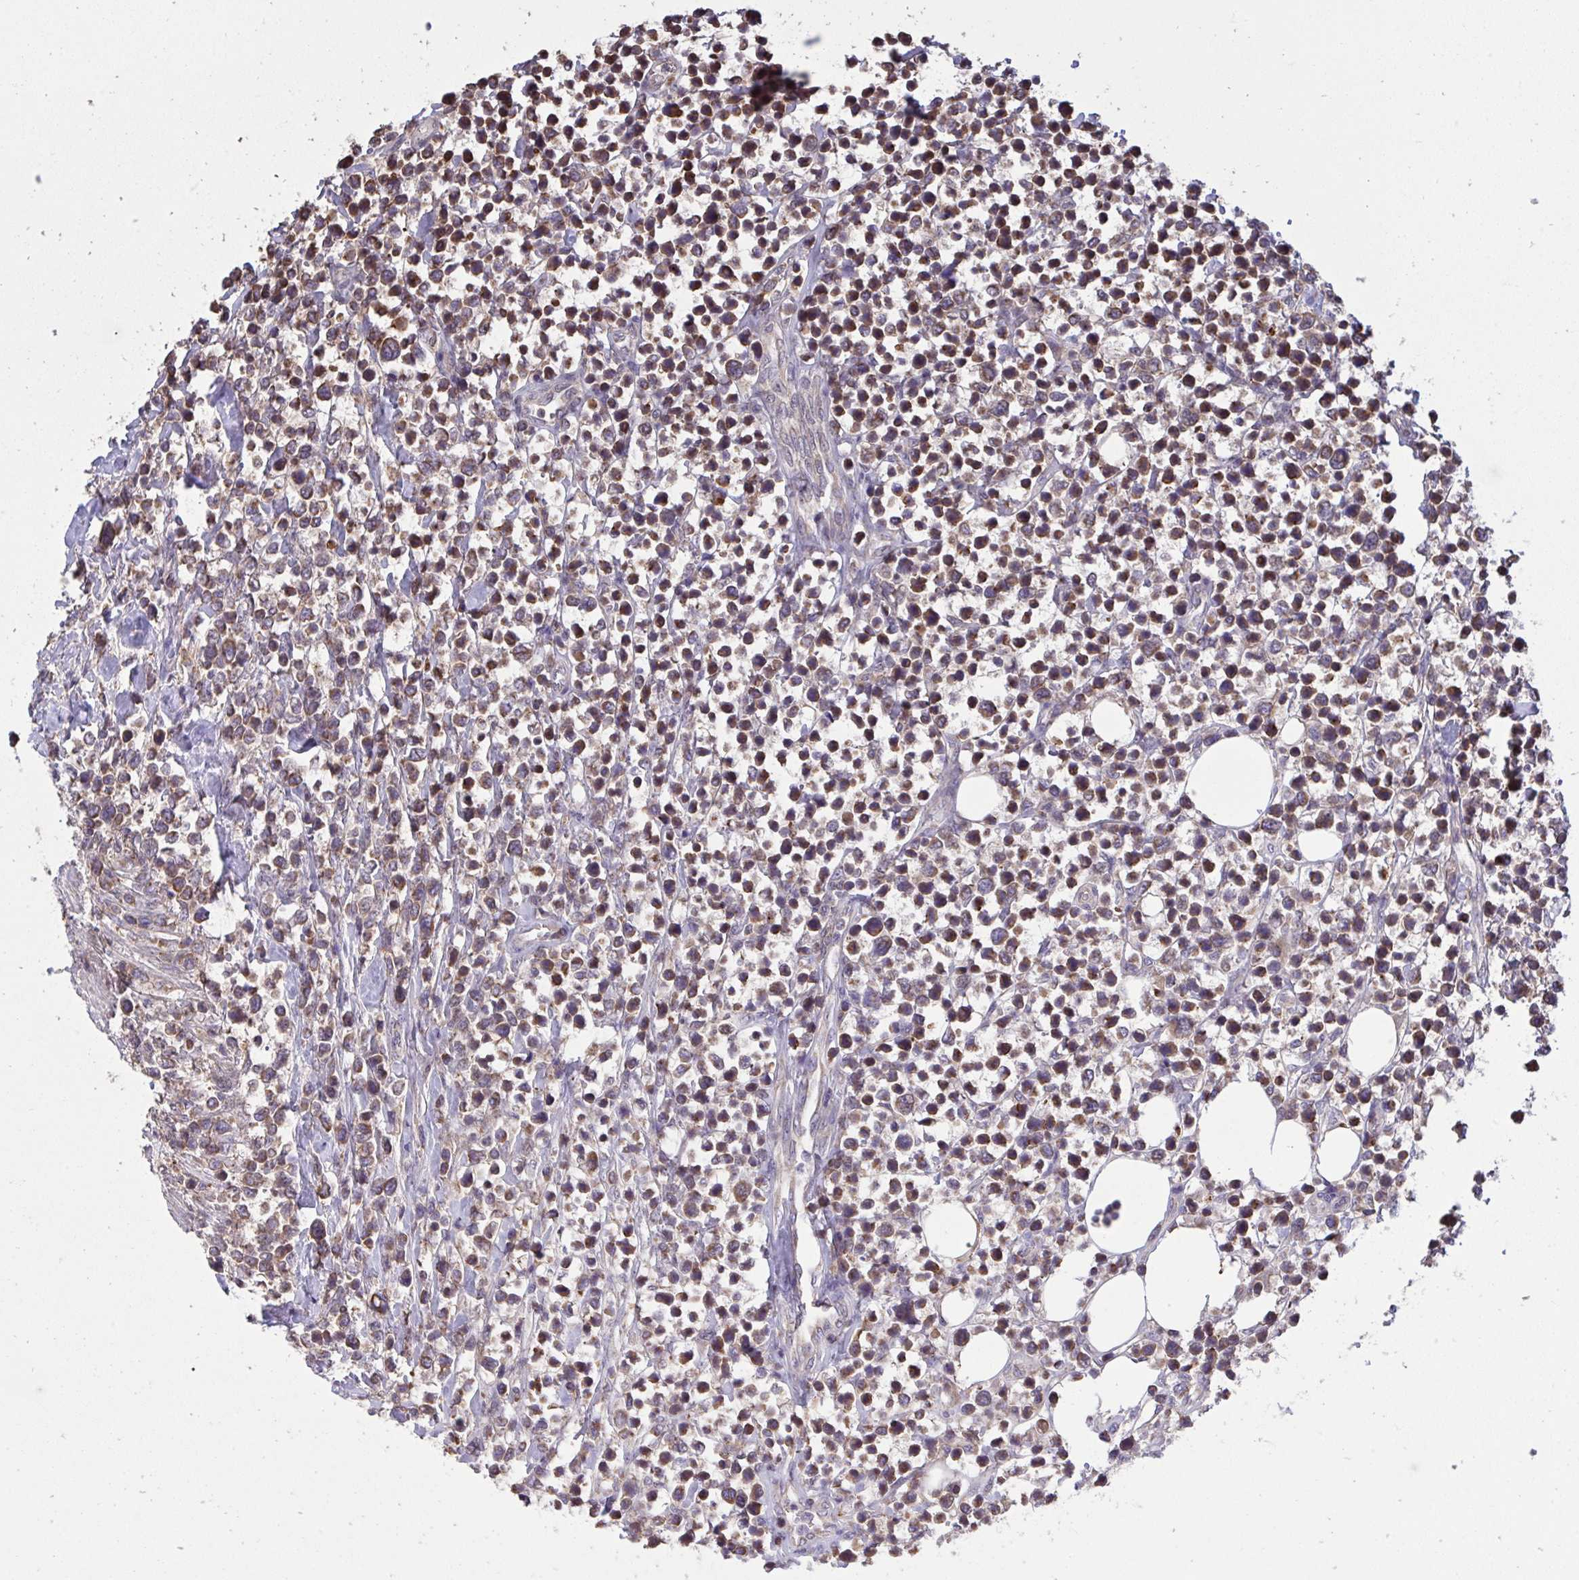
{"staining": {"intensity": "weak", "quantity": ">75%", "location": "cytoplasmic/membranous"}, "tissue": "lymphoma", "cell_type": "Tumor cells", "image_type": "cancer", "snomed": [{"axis": "morphology", "description": "Malignant lymphoma, non-Hodgkin's type, High grade"}, {"axis": "topography", "description": "Soft tissue"}], "caption": "Lymphoma was stained to show a protein in brown. There is low levels of weak cytoplasmic/membranous staining in approximately >75% of tumor cells.", "gene": "PPM1H", "patient": {"sex": "female", "age": 56}}